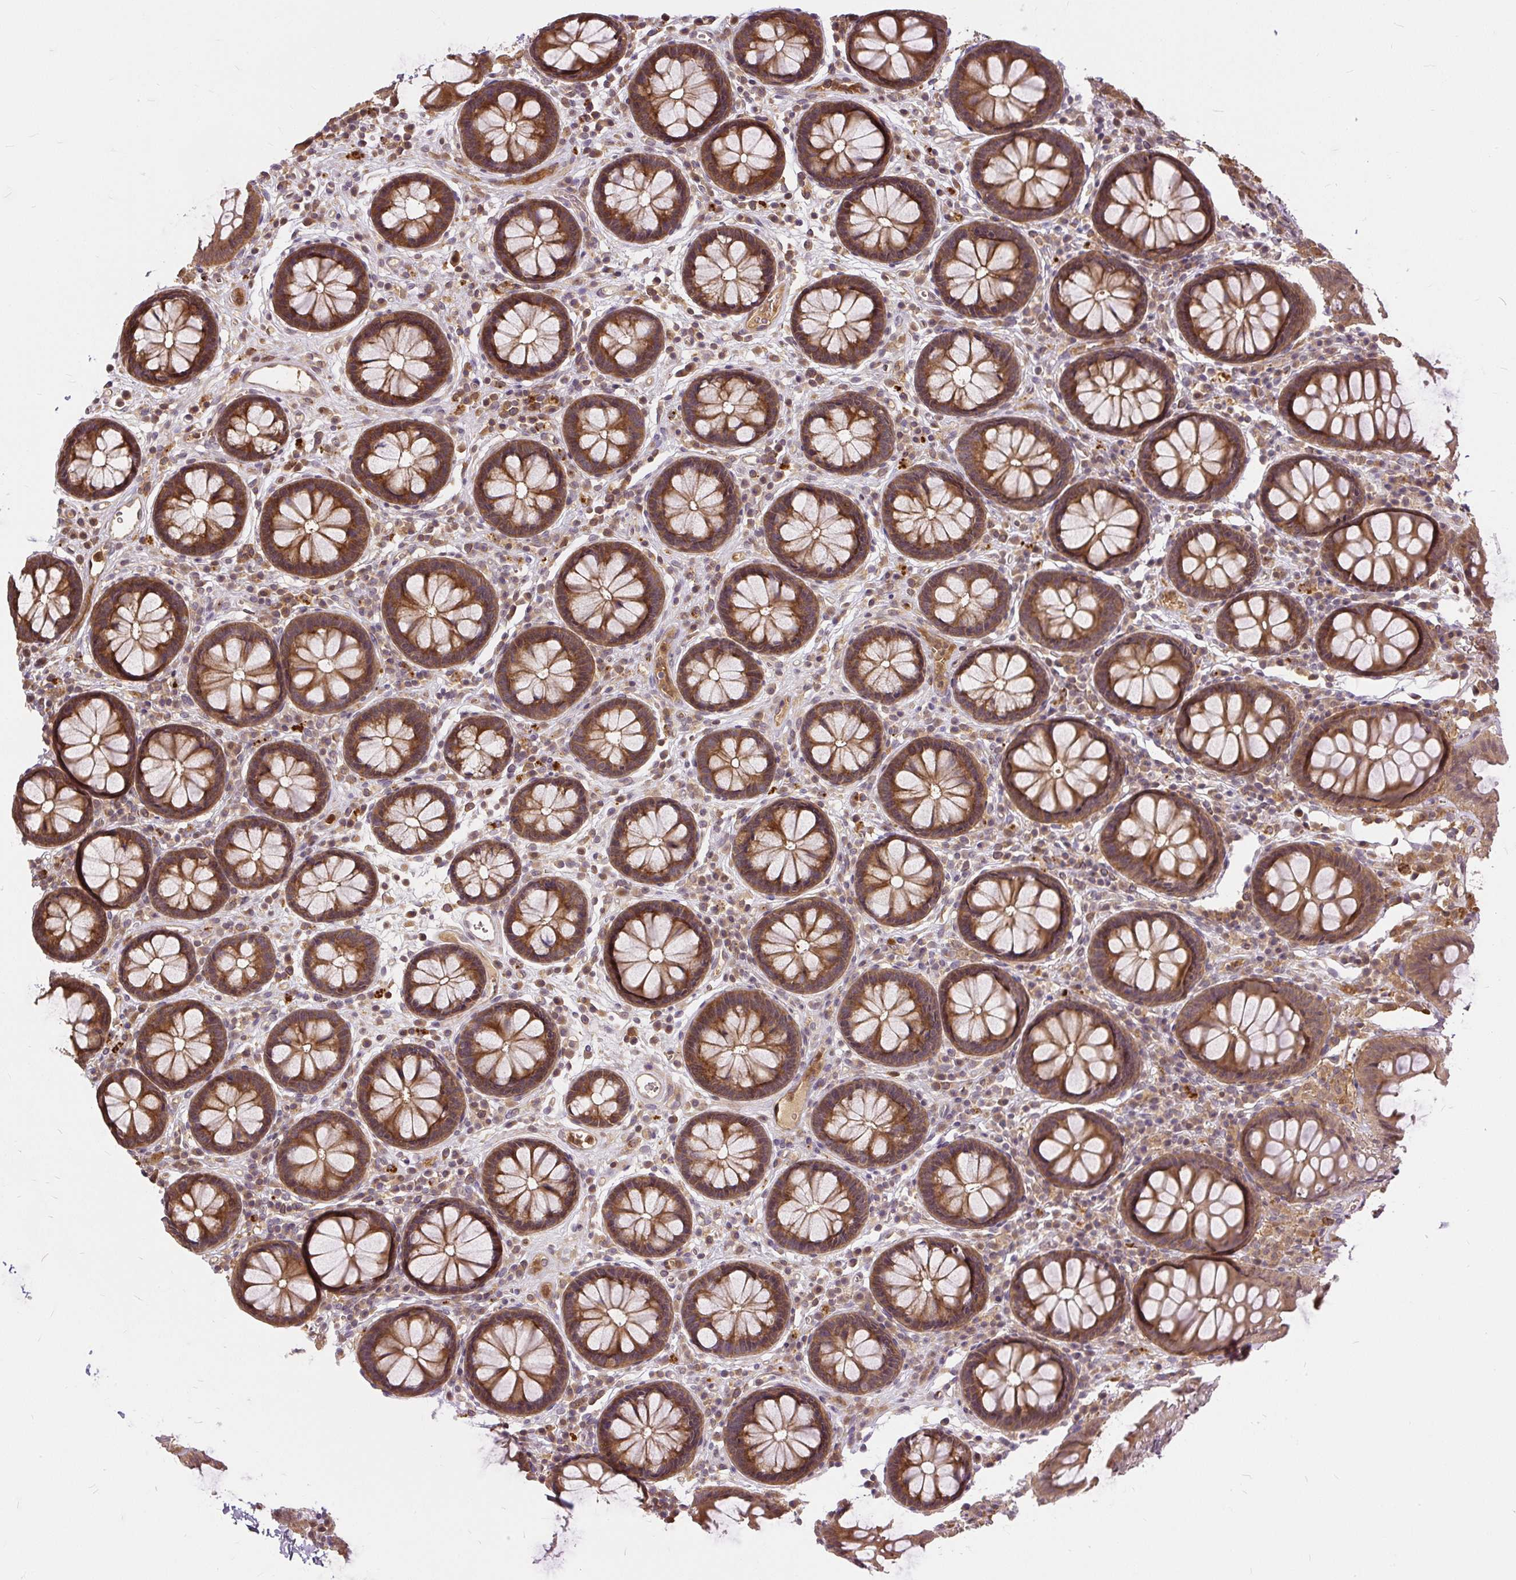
{"staining": {"intensity": "weak", "quantity": ">75%", "location": "cytoplasmic/membranous"}, "tissue": "colon", "cell_type": "Endothelial cells", "image_type": "normal", "snomed": [{"axis": "morphology", "description": "Normal tissue, NOS"}, {"axis": "topography", "description": "Colon"}, {"axis": "topography", "description": "Peripheral nerve tissue"}], "caption": "Endothelial cells demonstrate weak cytoplasmic/membranous expression in approximately >75% of cells in benign colon.", "gene": "AP5S1", "patient": {"sex": "male", "age": 84}}